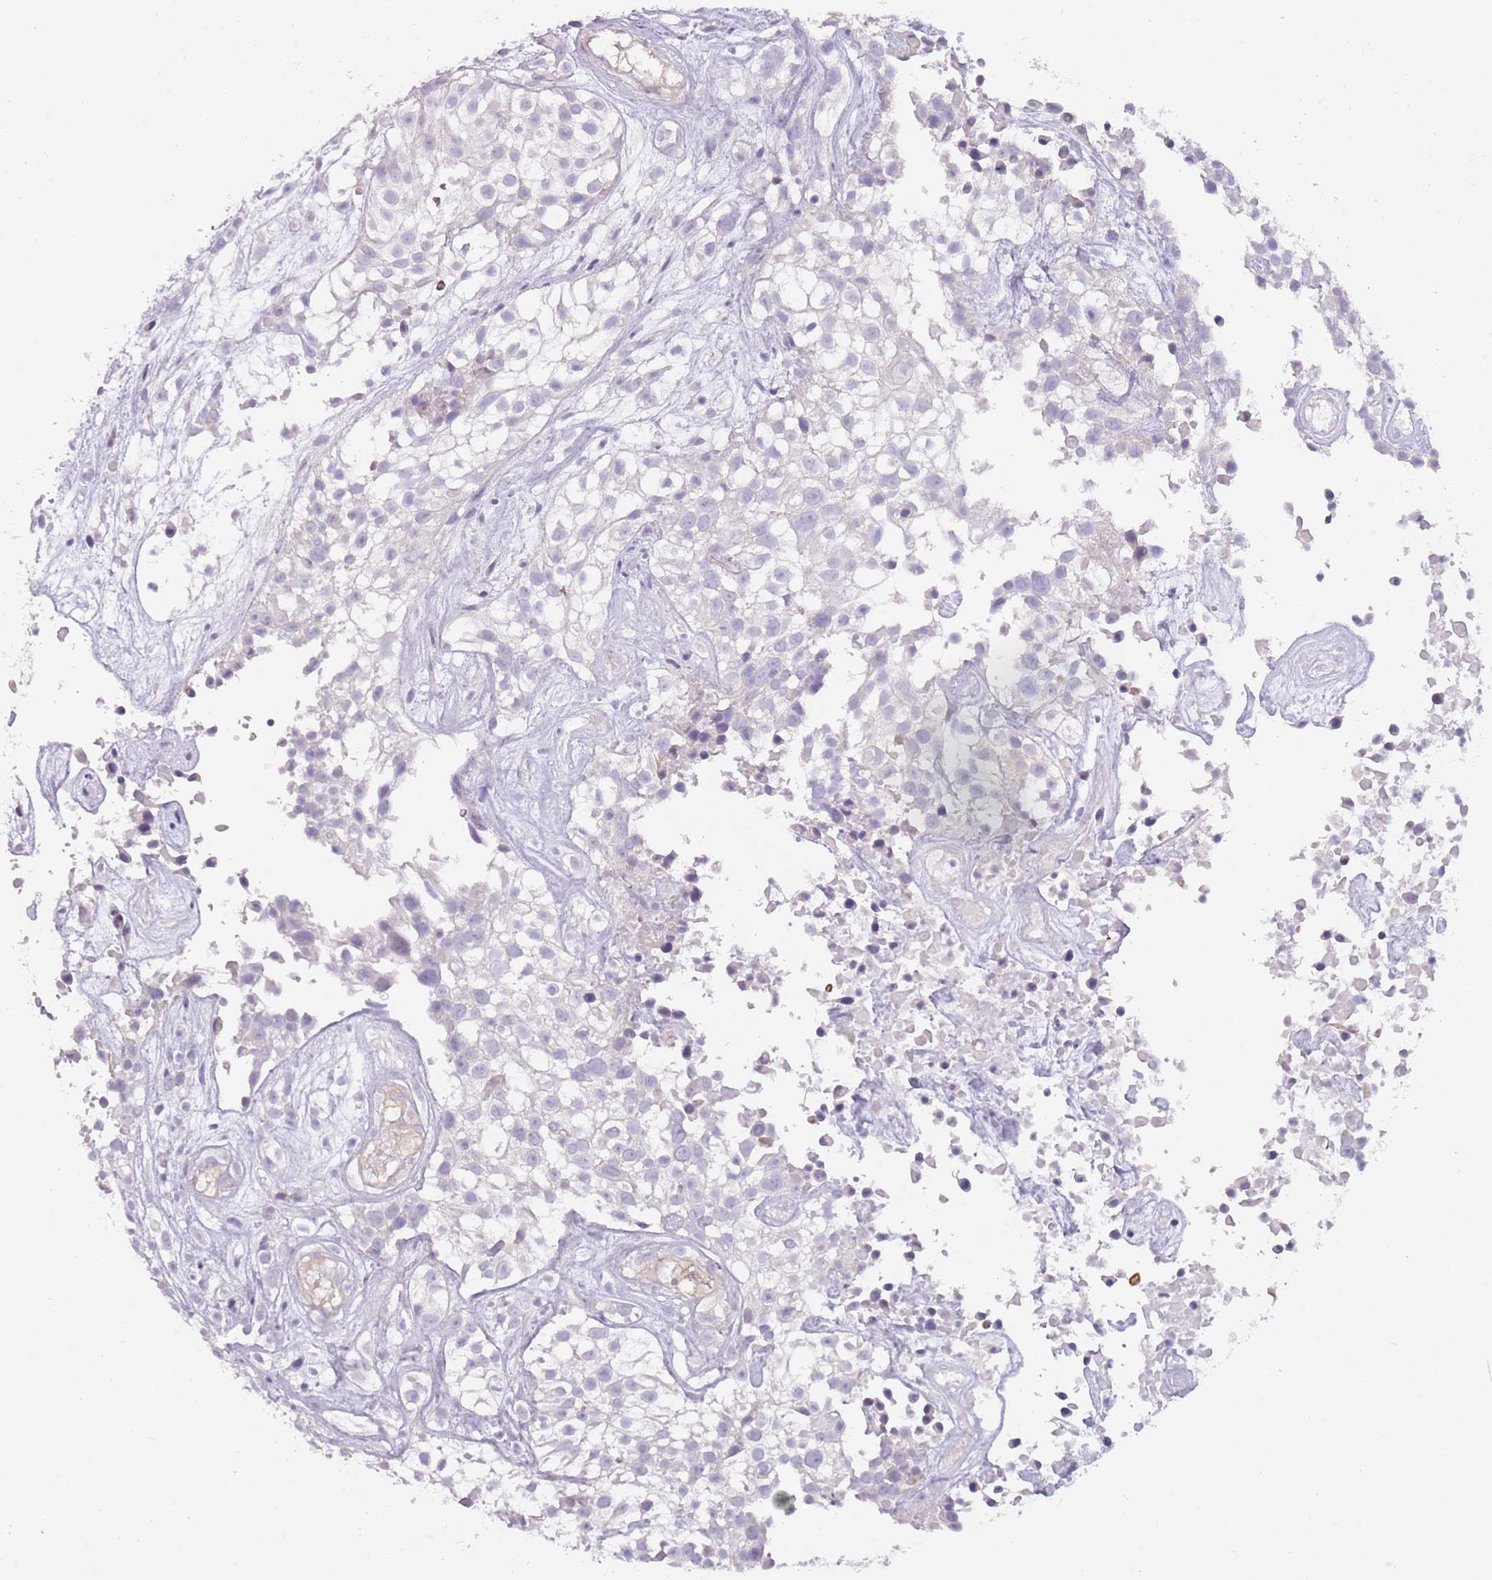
{"staining": {"intensity": "negative", "quantity": "none", "location": "none"}, "tissue": "urothelial cancer", "cell_type": "Tumor cells", "image_type": "cancer", "snomed": [{"axis": "morphology", "description": "Urothelial carcinoma, High grade"}, {"axis": "topography", "description": "Urinary bladder"}], "caption": "Immunohistochemical staining of human urothelial cancer exhibits no significant positivity in tumor cells.", "gene": "DDX4", "patient": {"sex": "male", "age": 56}}